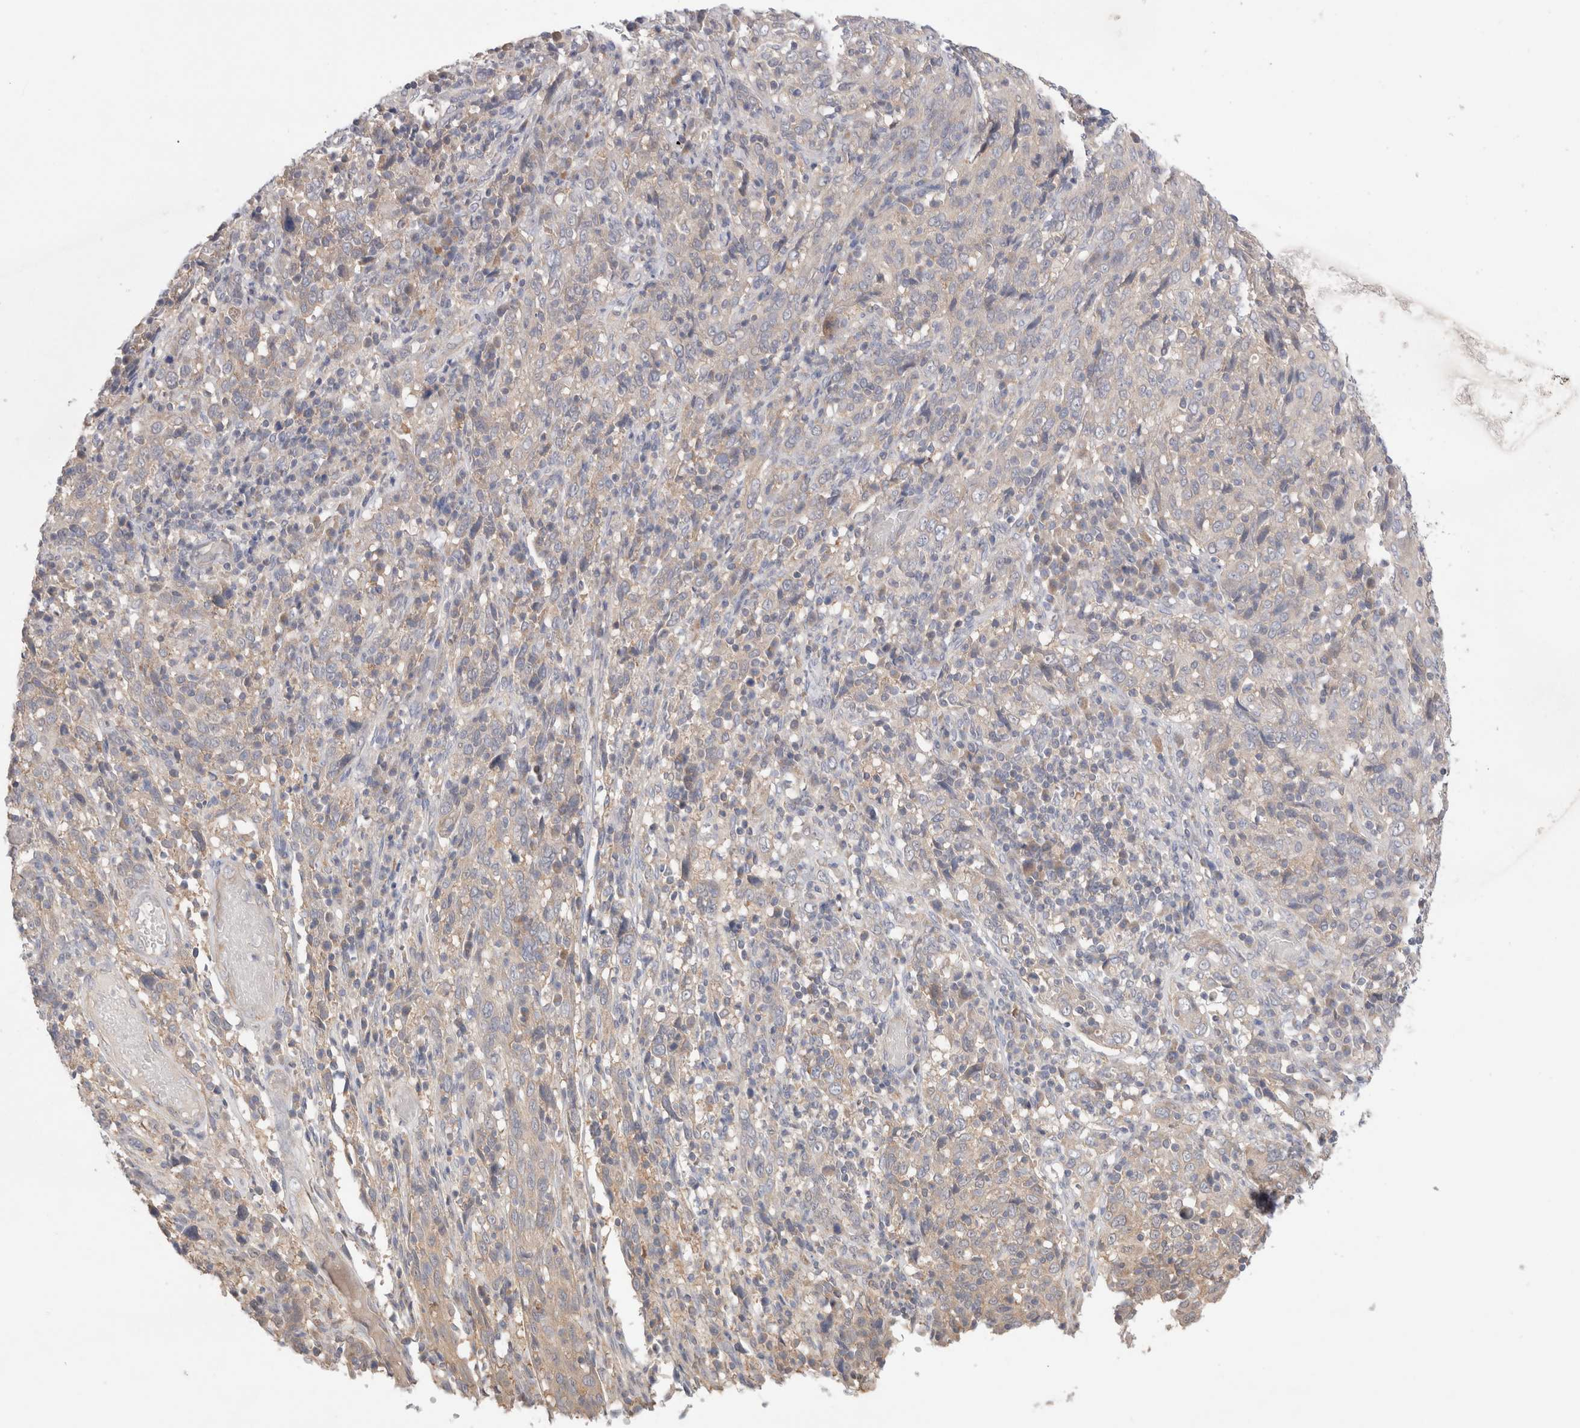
{"staining": {"intensity": "negative", "quantity": "none", "location": "none"}, "tissue": "cervical cancer", "cell_type": "Tumor cells", "image_type": "cancer", "snomed": [{"axis": "morphology", "description": "Squamous cell carcinoma, NOS"}, {"axis": "topography", "description": "Cervix"}], "caption": "Immunohistochemistry (IHC) photomicrograph of neoplastic tissue: human cervical squamous cell carcinoma stained with DAB (3,3'-diaminobenzidine) displays no significant protein positivity in tumor cells.", "gene": "IFT74", "patient": {"sex": "female", "age": 46}}